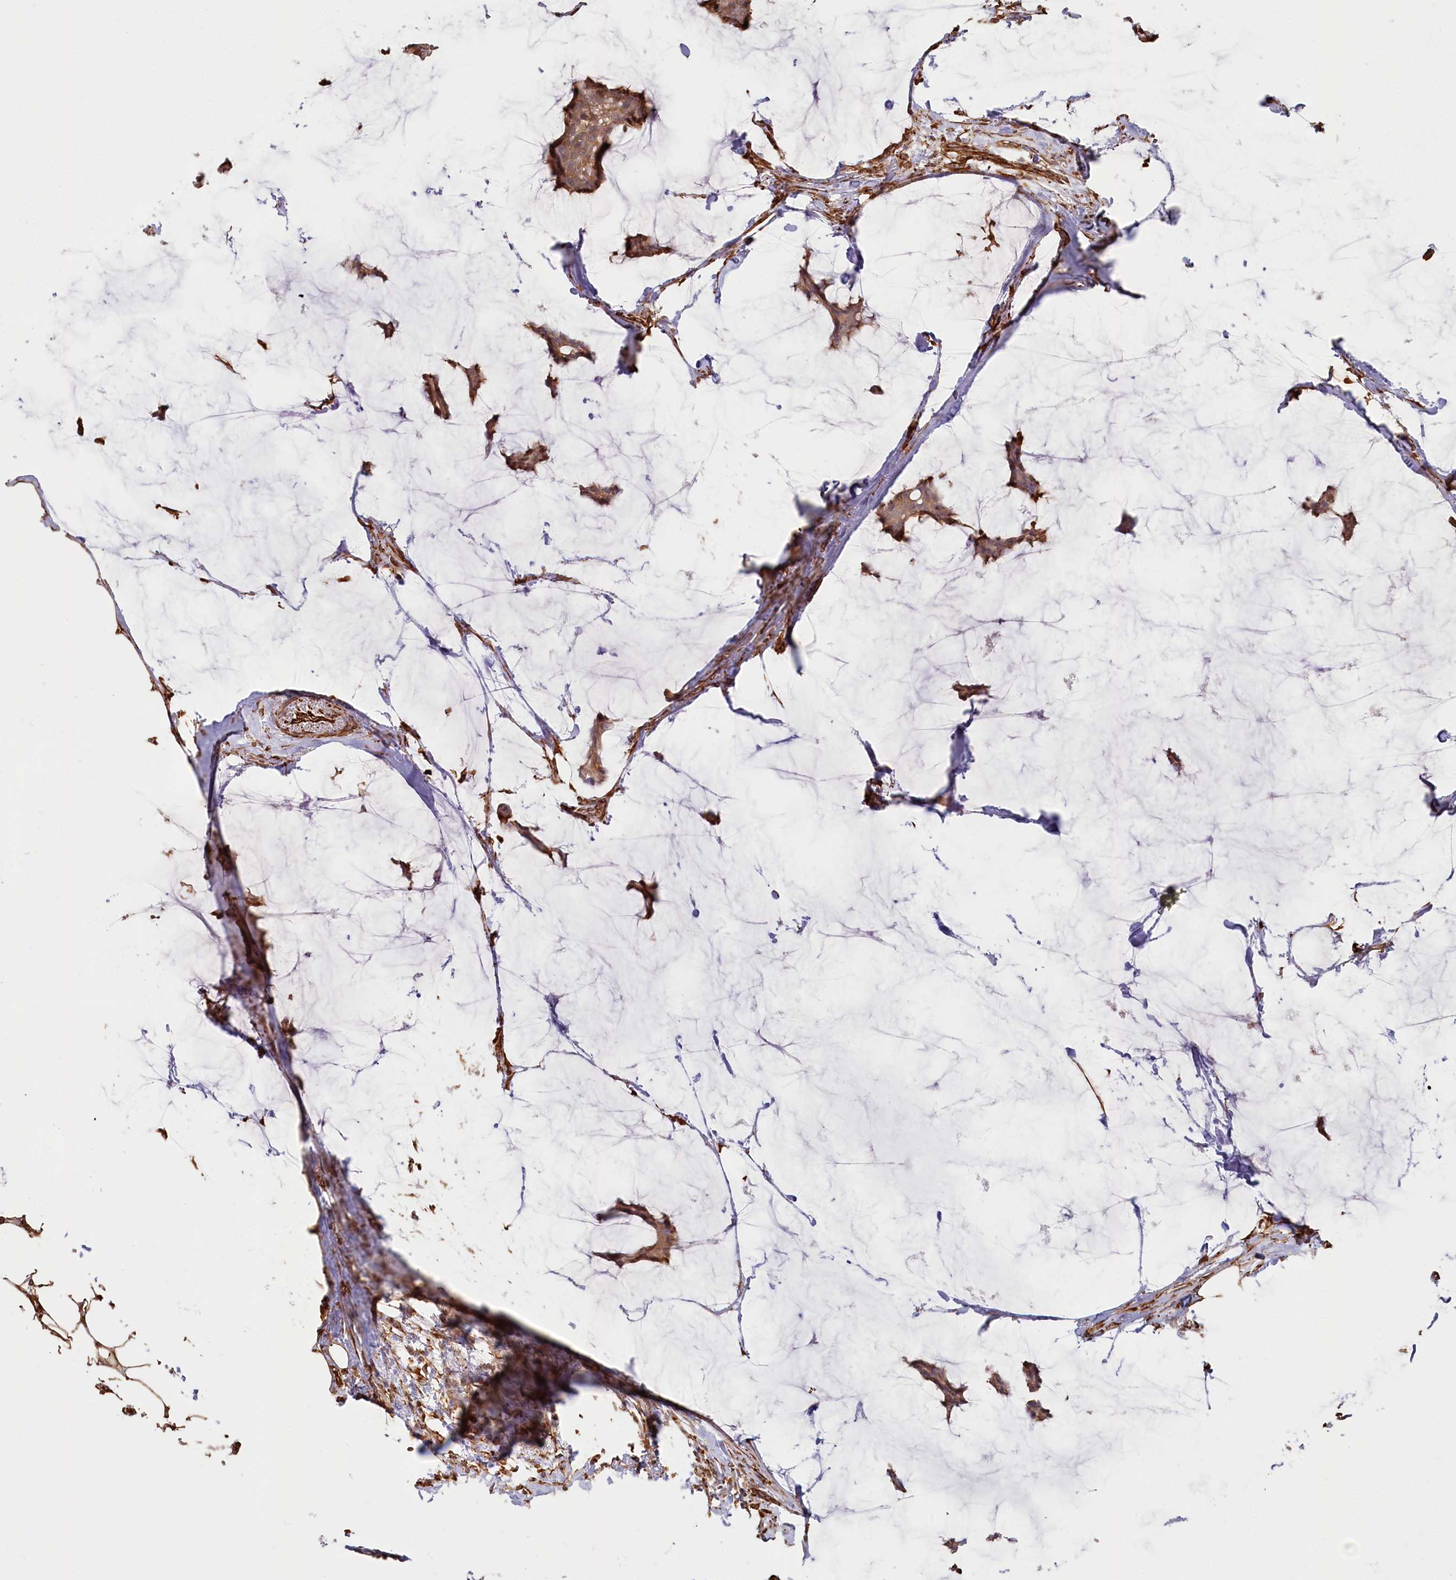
{"staining": {"intensity": "moderate", "quantity": ">75%", "location": "cytoplasmic/membranous"}, "tissue": "breast cancer", "cell_type": "Tumor cells", "image_type": "cancer", "snomed": [{"axis": "morphology", "description": "Duct carcinoma"}, {"axis": "topography", "description": "Breast"}], "caption": "The histopathology image shows a brown stain indicating the presence of a protein in the cytoplasmic/membranous of tumor cells in breast cancer (intraductal carcinoma).", "gene": "TTC1", "patient": {"sex": "female", "age": 93}}